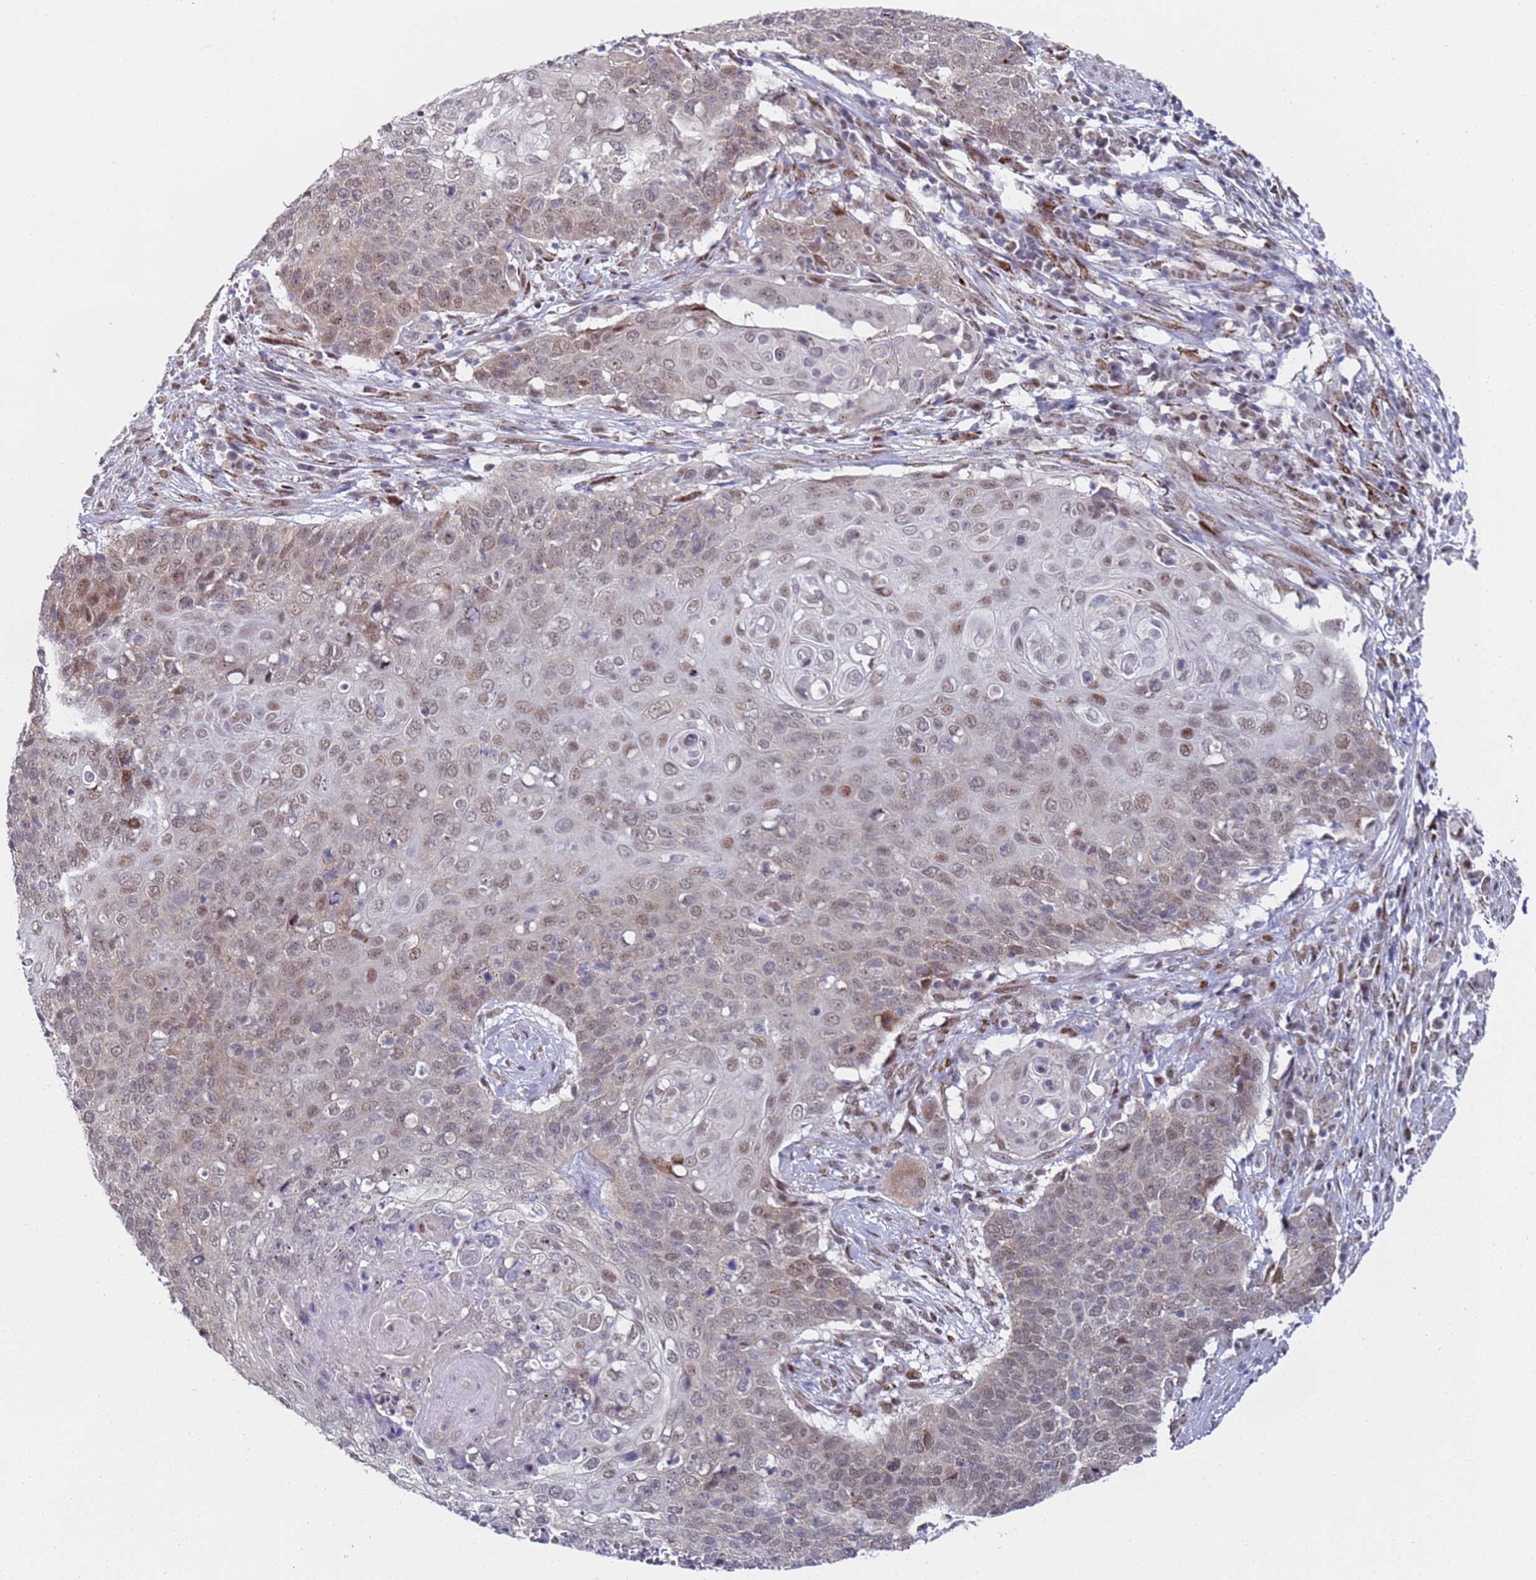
{"staining": {"intensity": "weak", "quantity": ">75%", "location": "nuclear"}, "tissue": "cervical cancer", "cell_type": "Tumor cells", "image_type": "cancer", "snomed": [{"axis": "morphology", "description": "Squamous cell carcinoma, NOS"}, {"axis": "topography", "description": "Cervix"}], "caption": "Approximately >75% of tumor cells in cervical cancer display weak nuclear protein positivity as visualized by brown immunohistochemical staining.", "gene": "COPS6", "patient": {"sex": "female", "age": 39}}